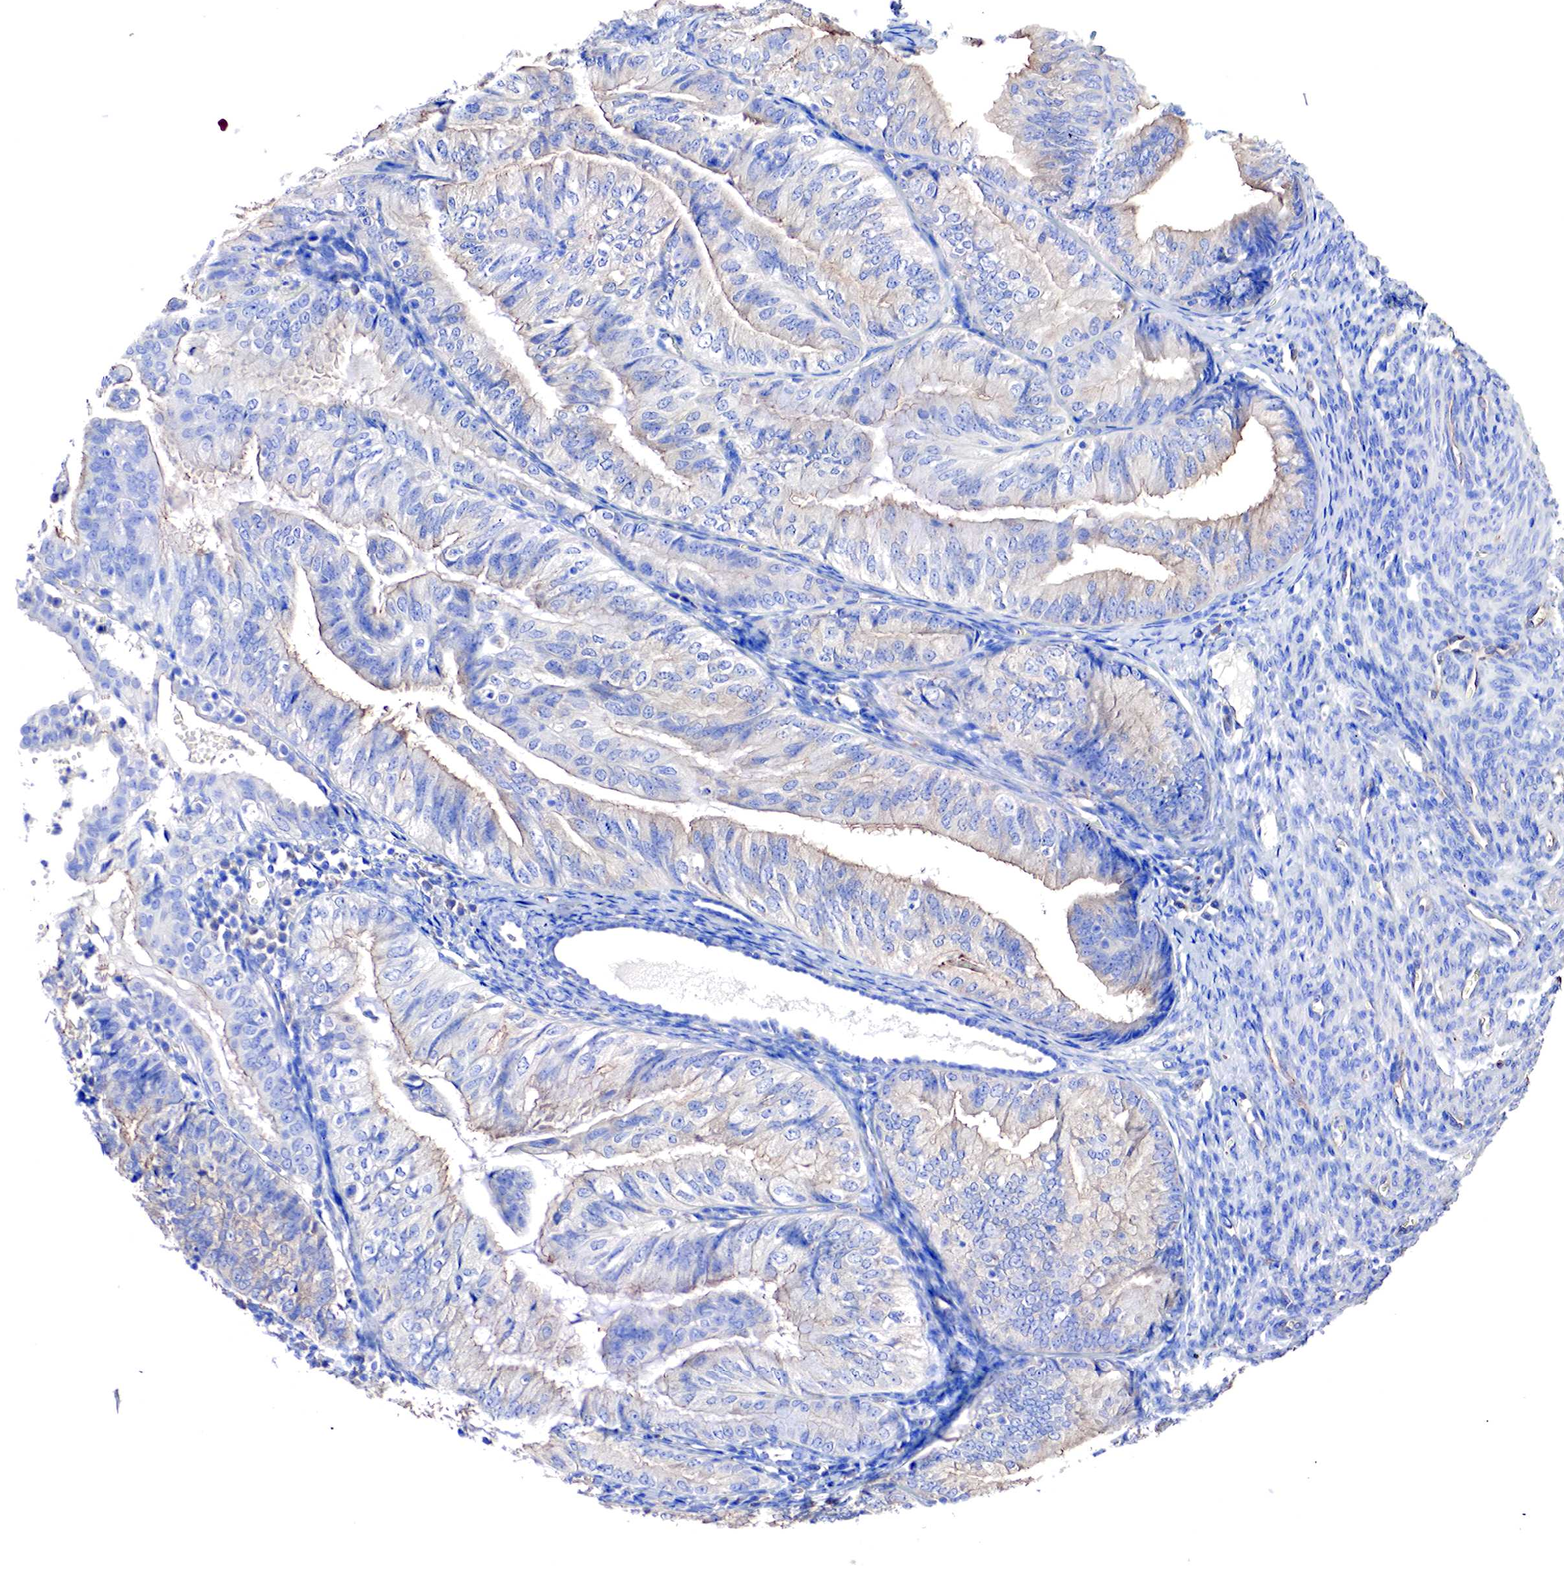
{"staining": {"intensity": "weak", "quantity": "25%-75%", "location": "cytoplasmic/membranous"}, "tissue": "endometrial cancer", "cell_type": "Tumor cells", "image_type": "cancer", "snomed": [{"axis": "morphology", "description": "Adenocarcinoma, NOS"}, {"axis": "topography", "description": "Endometrium"}], "caption": "The immunohistochemical stain highlights weak cytoplasmic/membranous staining in tumor cells of endometrial cancer tissue.", "gene": "RDX", "patient": {"sex": "female", "age": 66}}